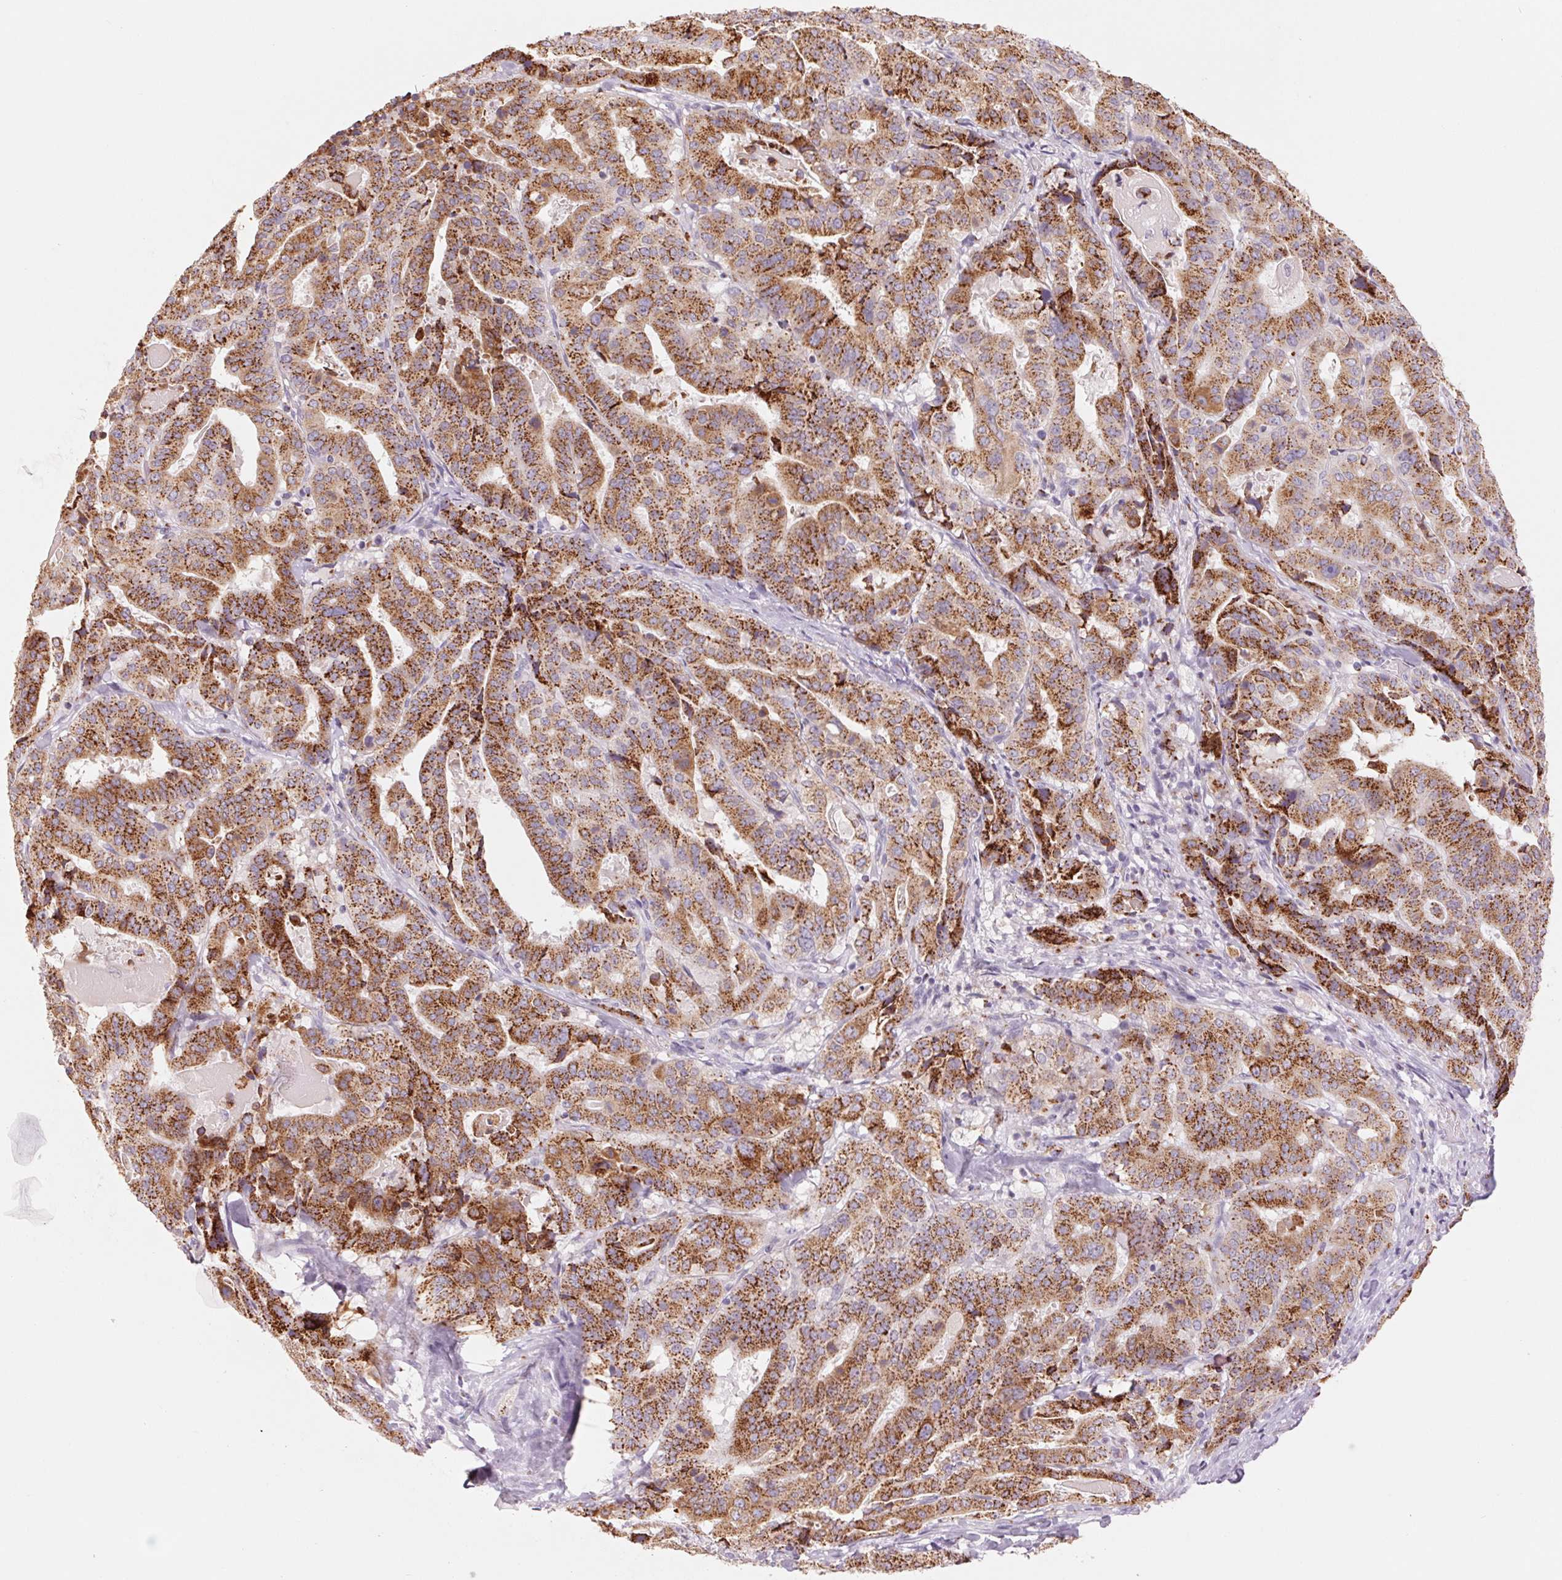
{"staining": {"intensity": "strong", "quantity": ">75%", "location": "cytoplasmic/membranous"}, "tissue": "stomach cancer", "cell_type": "Tumor cells", "image_type": "cancer", "snomed": [{"axis": "morphology", "description": "Adenocarcinoma, NOS"}, {"axis": "topography", "description": "Stomach"}], "caption": "Tumor cells display high levels of strong cytoplasmic/membranous positivity in approximately >75% of cells in human adenocarcinoma (stomach).", "gene": "GALNT7", "patient": {"sex": "male", "age": 48}}